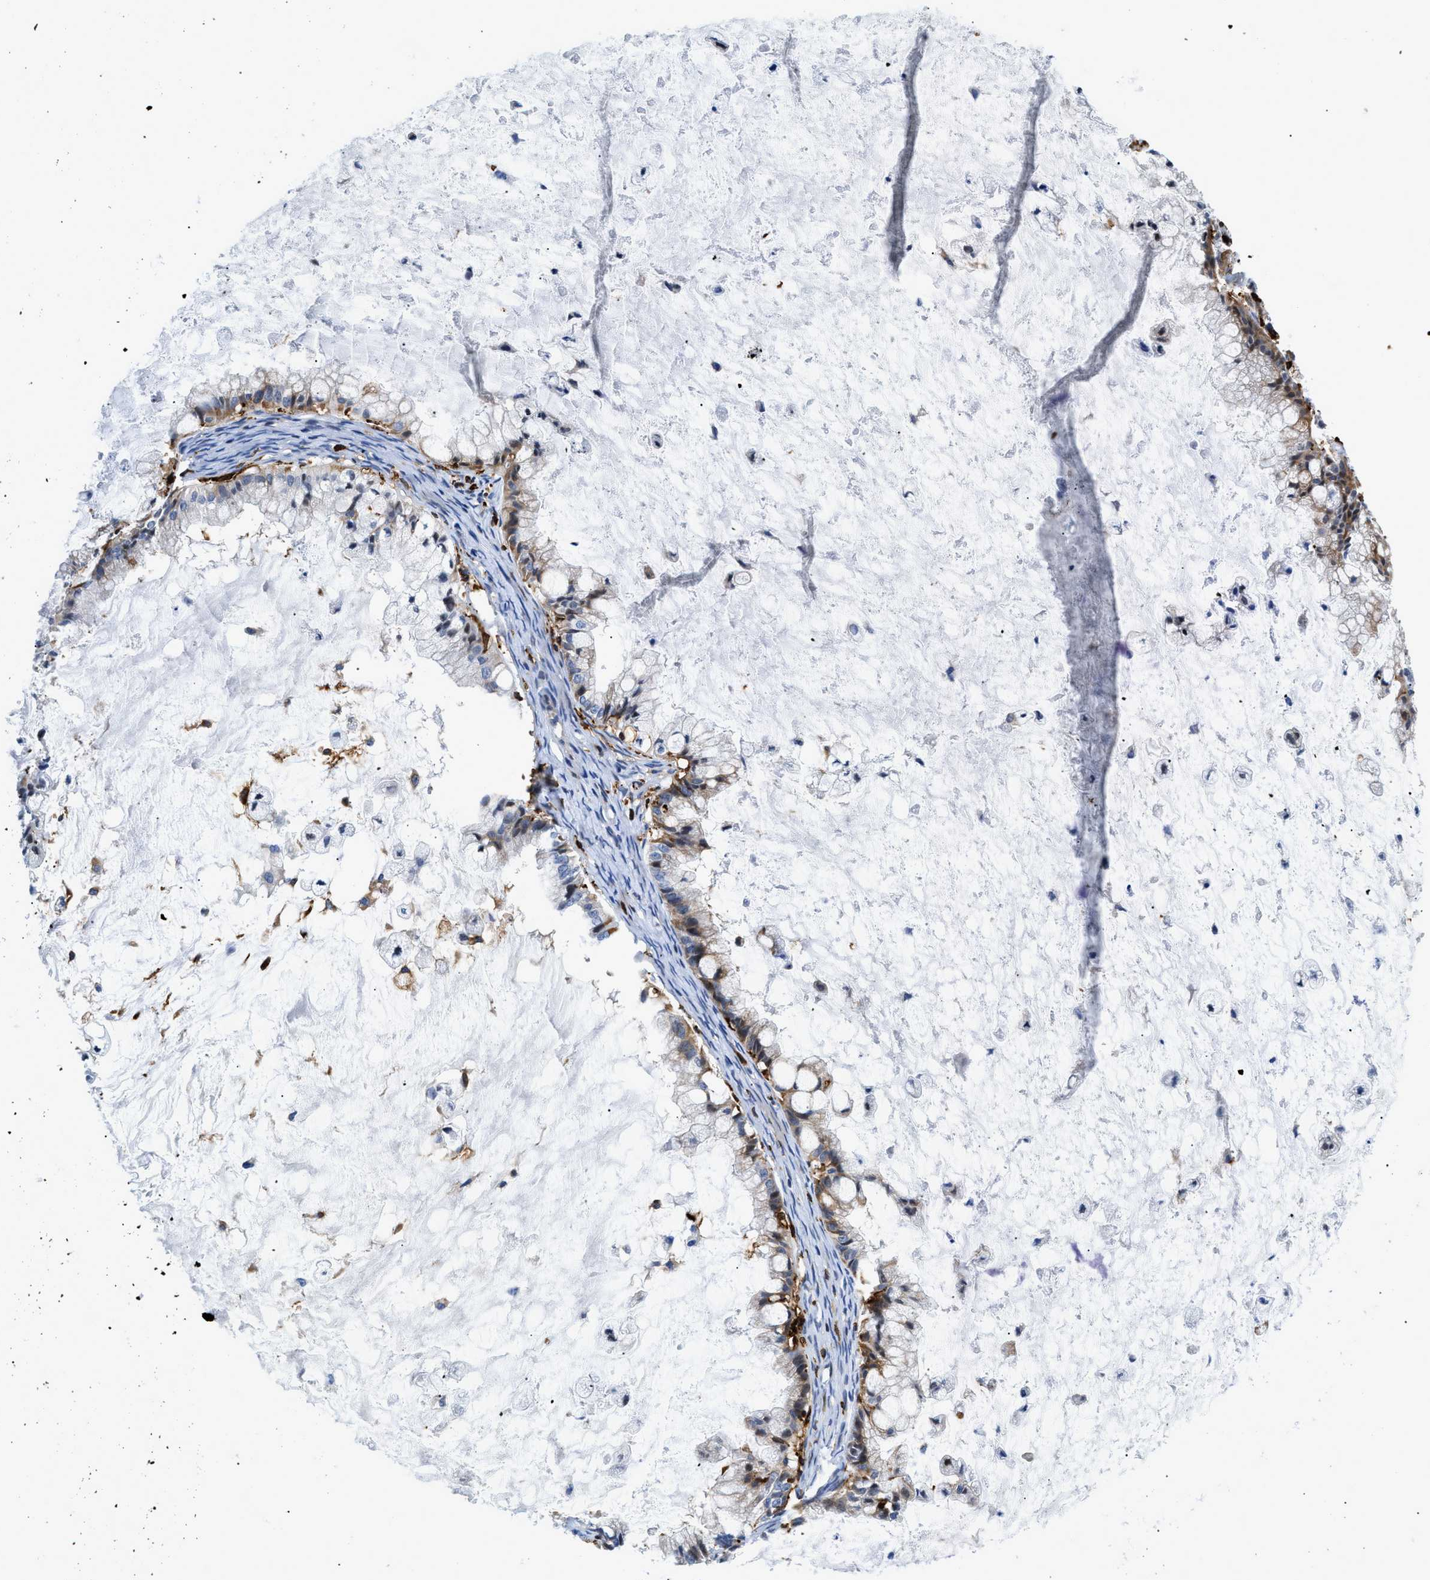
{"staining": {"intensity": "moderate", "quantity": "<25%", "location": "cytoplasmic/membranous"}, "tissue": "ovarian cancer", "cell_type": "Tumor cells", "image_type": "cancer", "snomed": [{"axis": "morphology", "description": "Cystadenocarcinoma, mucinous, NOS"}, {"axis": "topography", "description": "Ovary"}], "caption": "Protein expression by immunohistochemistry (IHC) shows moderate cytoplasmic/membranous positivity in about <25% of tumor cells in ovarian mucinous cystadenocarcinoma.", "gene": "CD226", "patient": {"sex": "female", "age": 57}}